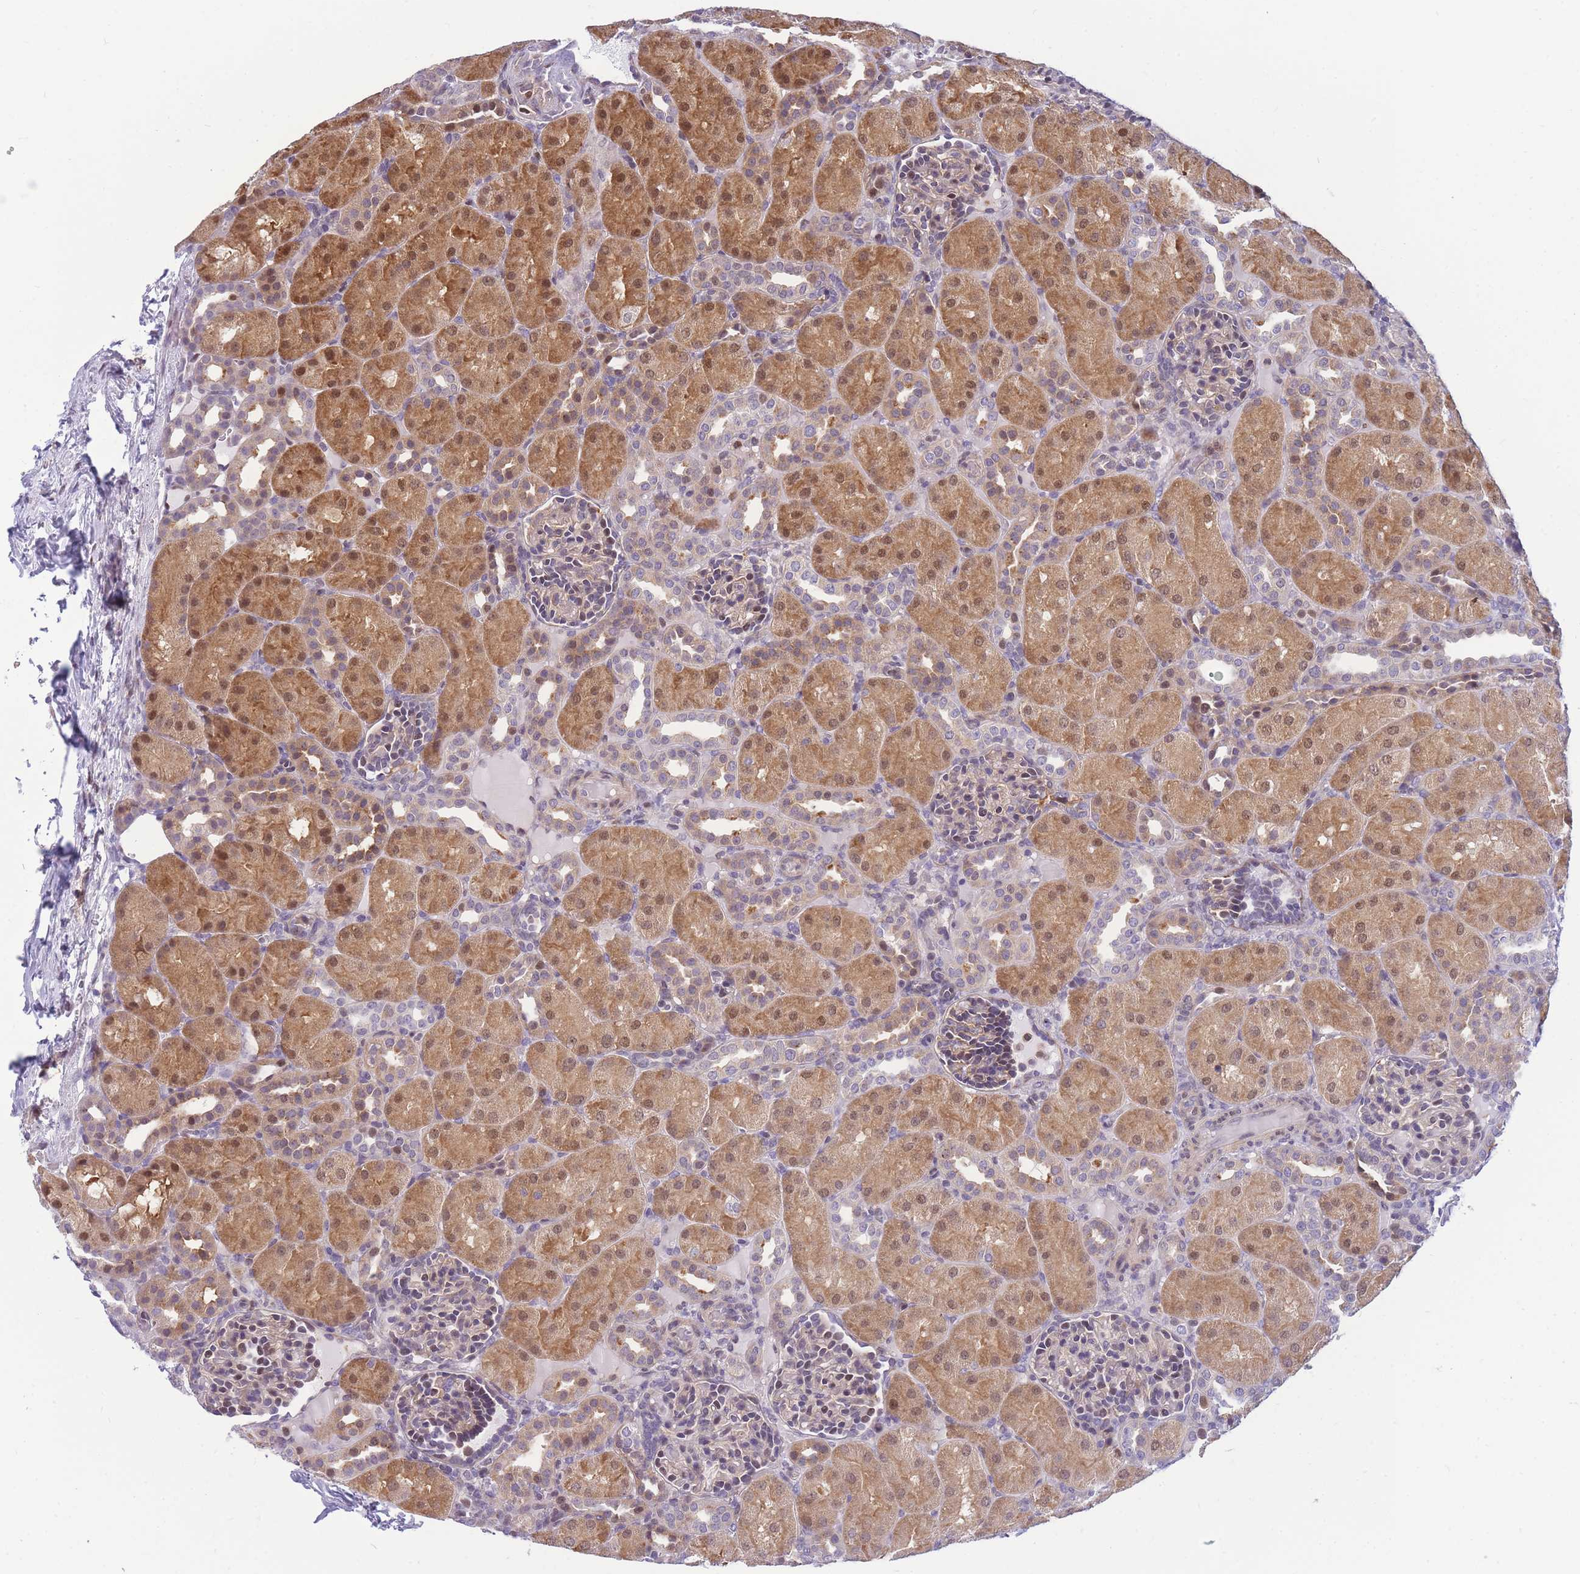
{"staining": {"intensity": "moderate", "quantity": "<25%", "location": "cytoplasmic/membranous,nuclear"}, "tissue": "kidney", "cell_type": "Cells in glomeruli", "image_type": "normal", "snomed": [{"axis": "morphology", "description": "Normal tissue, NOS"}, {"axis": "topography", "description": "Kidney"}], "caption": "Cells in glomeruli show low levels of moderate cytoplasmic/membranous,nuclear staining in approximately <25% of cells in benign human kidney.", "gene": "CRACD", "patient": {"sex": "male", "age": 1}}